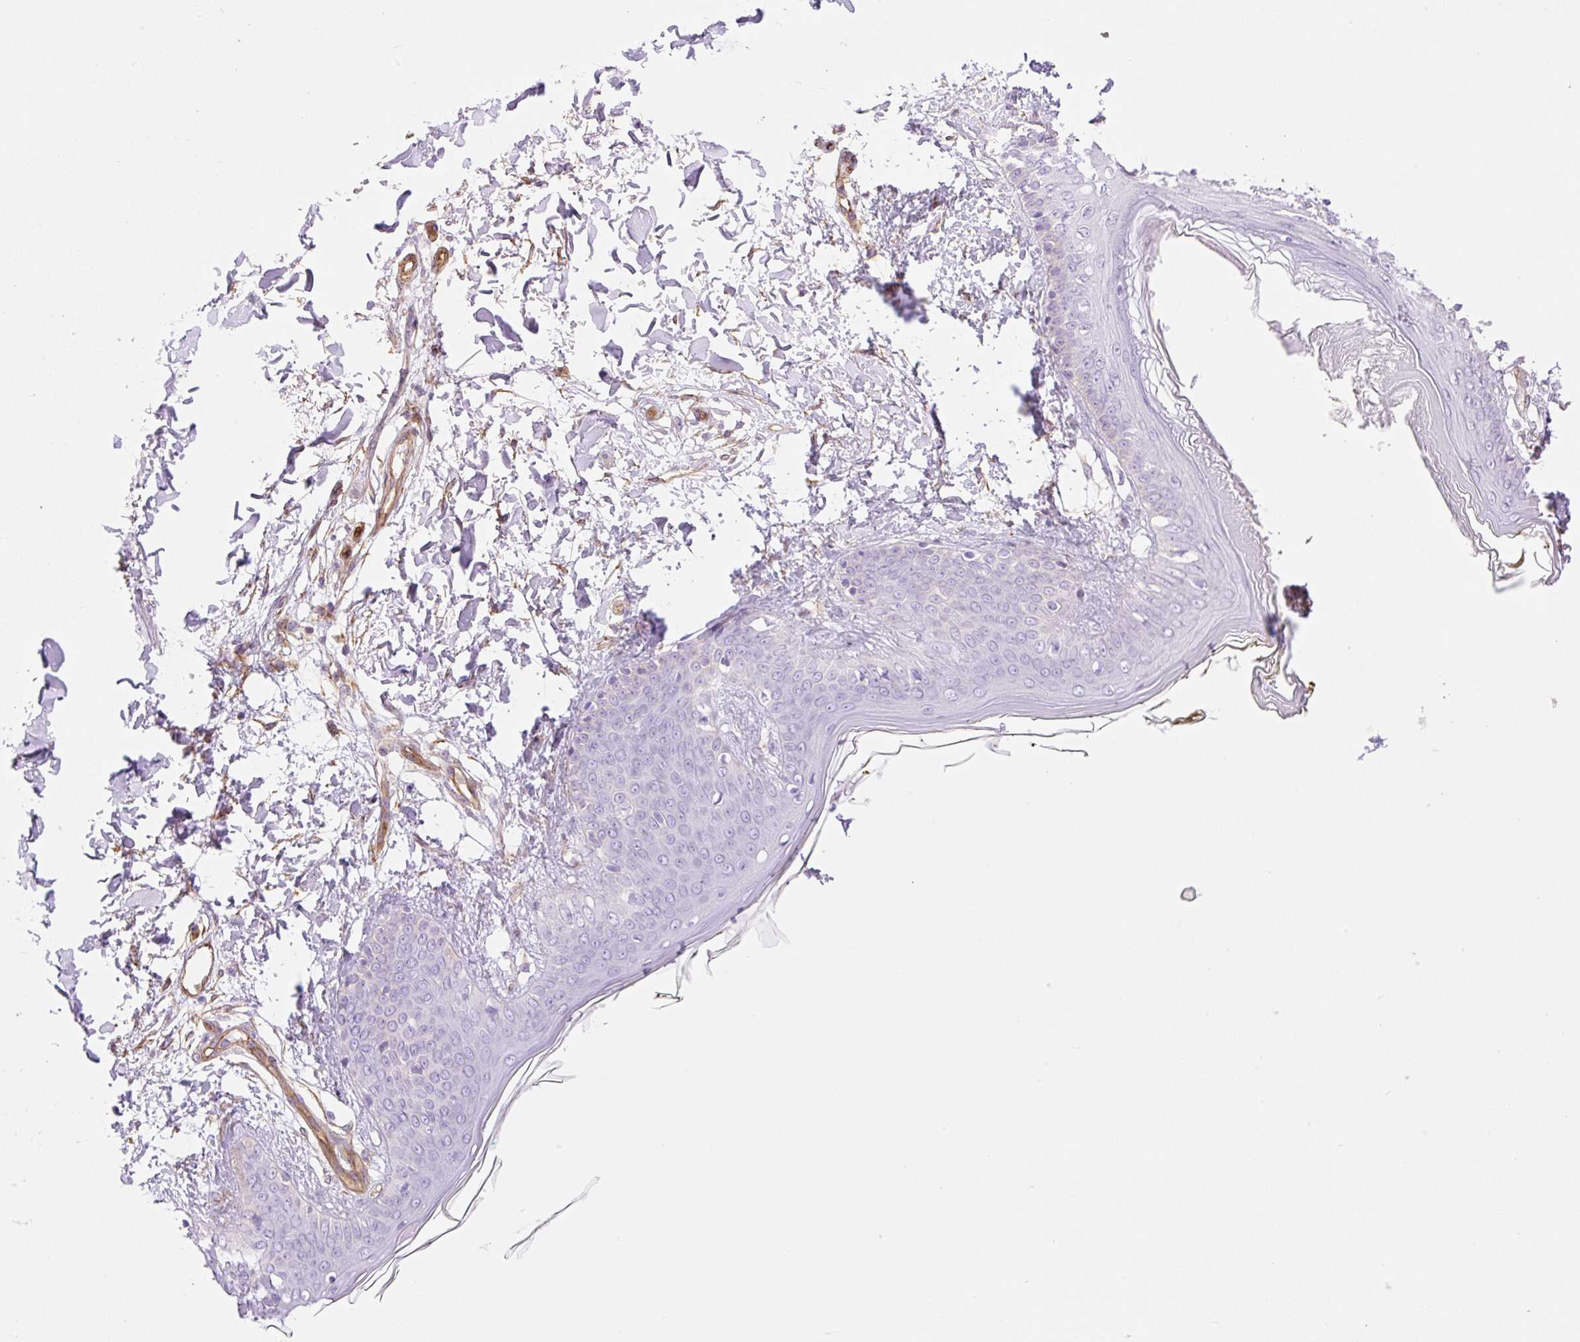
{"staining": {"intensity": "negative", "quantity": "none", "location": "none"}, "tissue": "skin", "cell_type": "Fibroblasts", "image_type": "normal", "snomed": [{"axis": "morphology", "description": "Normal tissue, NOS"}, {"axis": "topography", "description": "Skin"}], "caption": "Fibroblasts are negative for protein expression in unremarkable human skin. (DAB immunohistochemistry, high magnification).", "gene": "EHD1", "patient": {"sex": "female", "age": 34}}